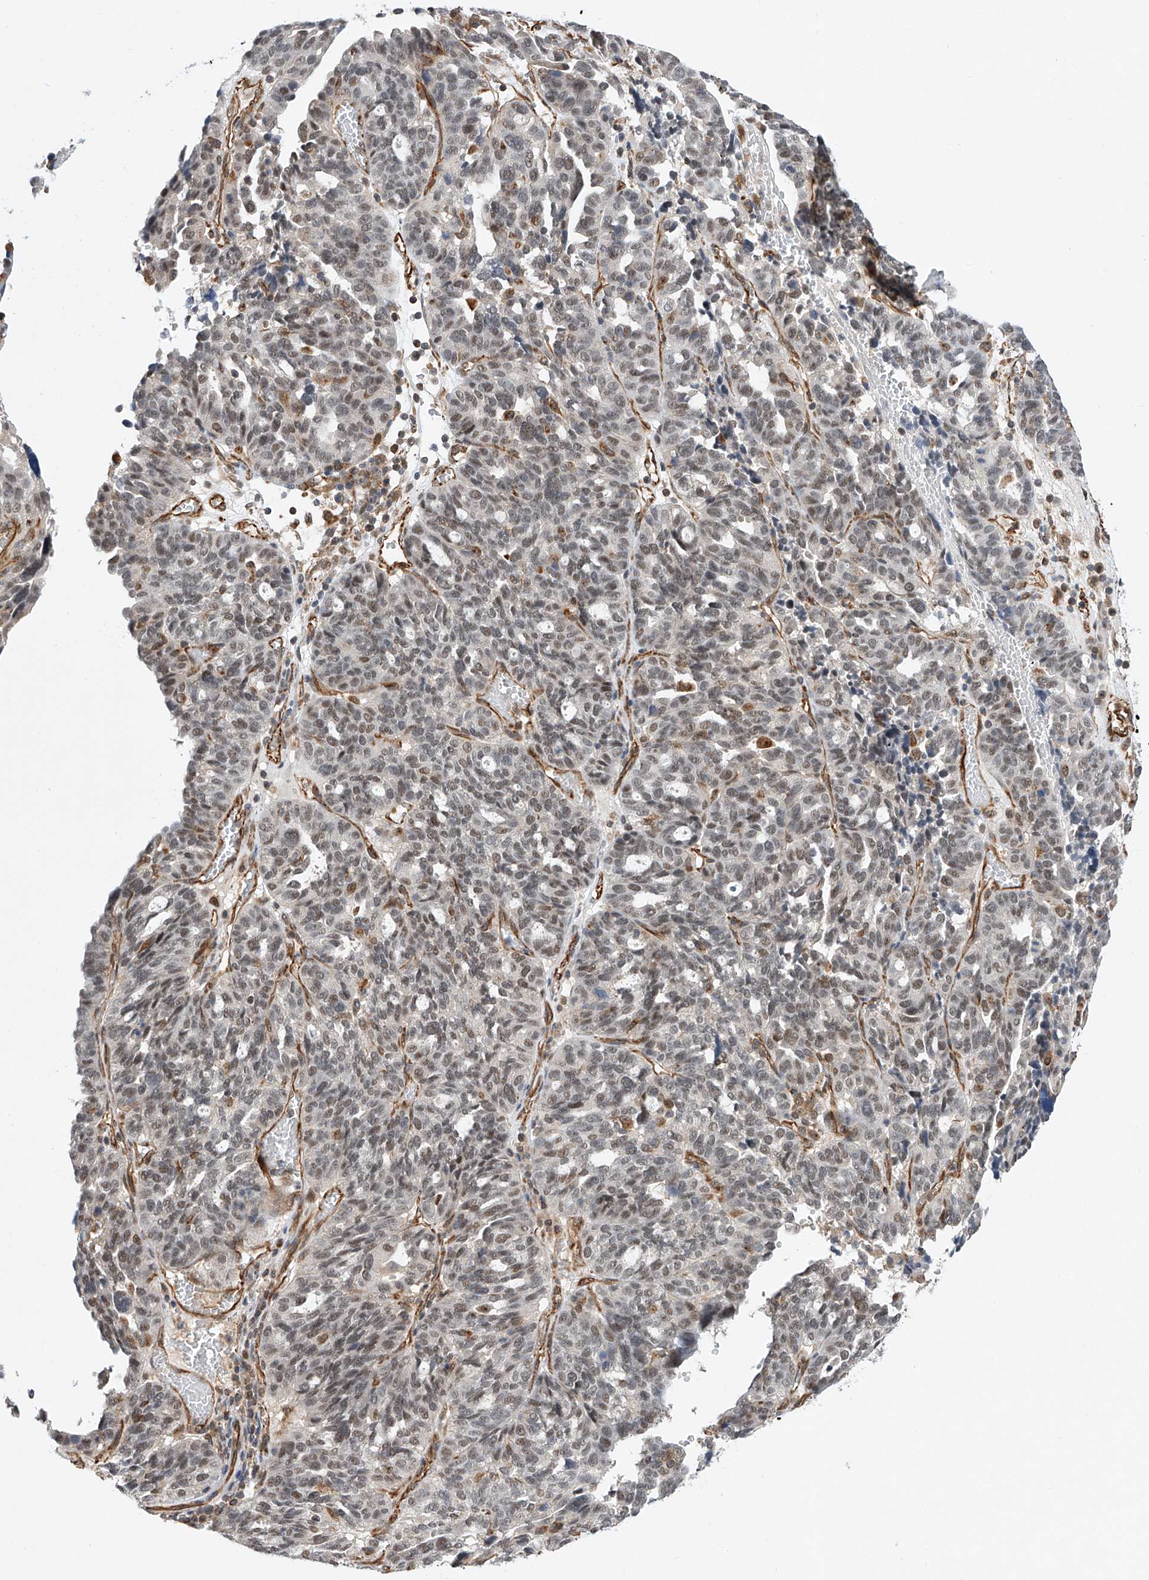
{"staining": {"intensity": "moderate", "quantity": "<25%", "location": "nuclear"}, "tissue": "ovarian cancer", "cell_type": "Tumor cells", "image_type": "cancer", "snomed": [{"axis": "morphology", "description": "Cystadenocarcinoma, serous, NOS"}, {"axis": "topography", "description": "Ovary"}], "caption": "The histopathology image demonstrates a brown stain indicating the presence of a protein in the nuclear of tumor cells in ovarian cancer (serous cystadenocarcinoma).", "gene": "AMD1", "patient": {"sex": "female", "age": 59}}